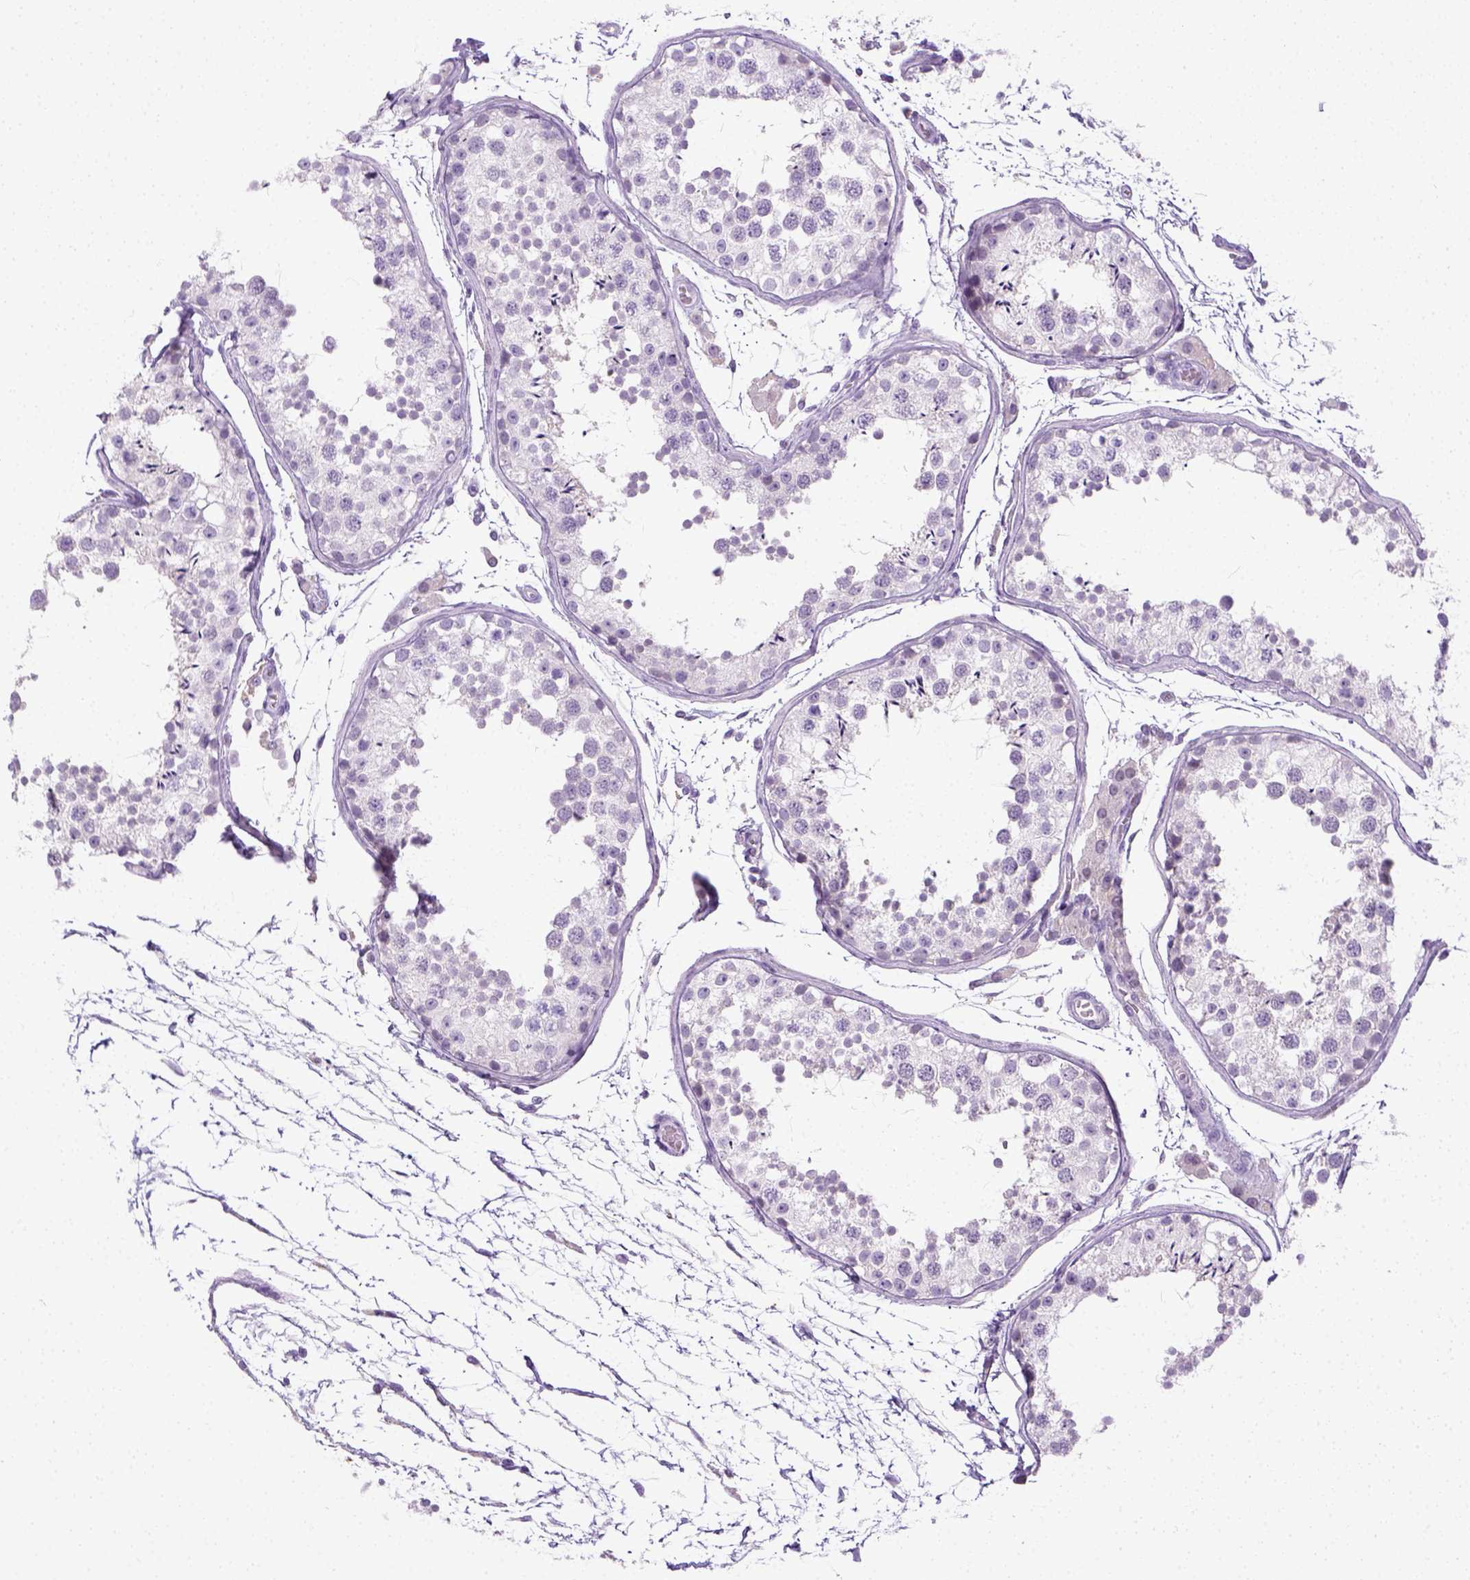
{"staining": {"intensity": "negative", "quantity": "none", "location": "none"}, "tissue": "testis", "cell_type": "Cells in seminiferous ducts", "image_type": "normal", "snomed": [{"axis": "morphology", "description": "Normal tissue, NOS"}, {"axis": "topography", "description": "Testis"}], "caption": "DAB immunohistochemical staining of normal human testis shows no significant staining in cells in seminiferous ducts.", "gene": "LGSN", "patient": {"sex": "male", "age": 29}}